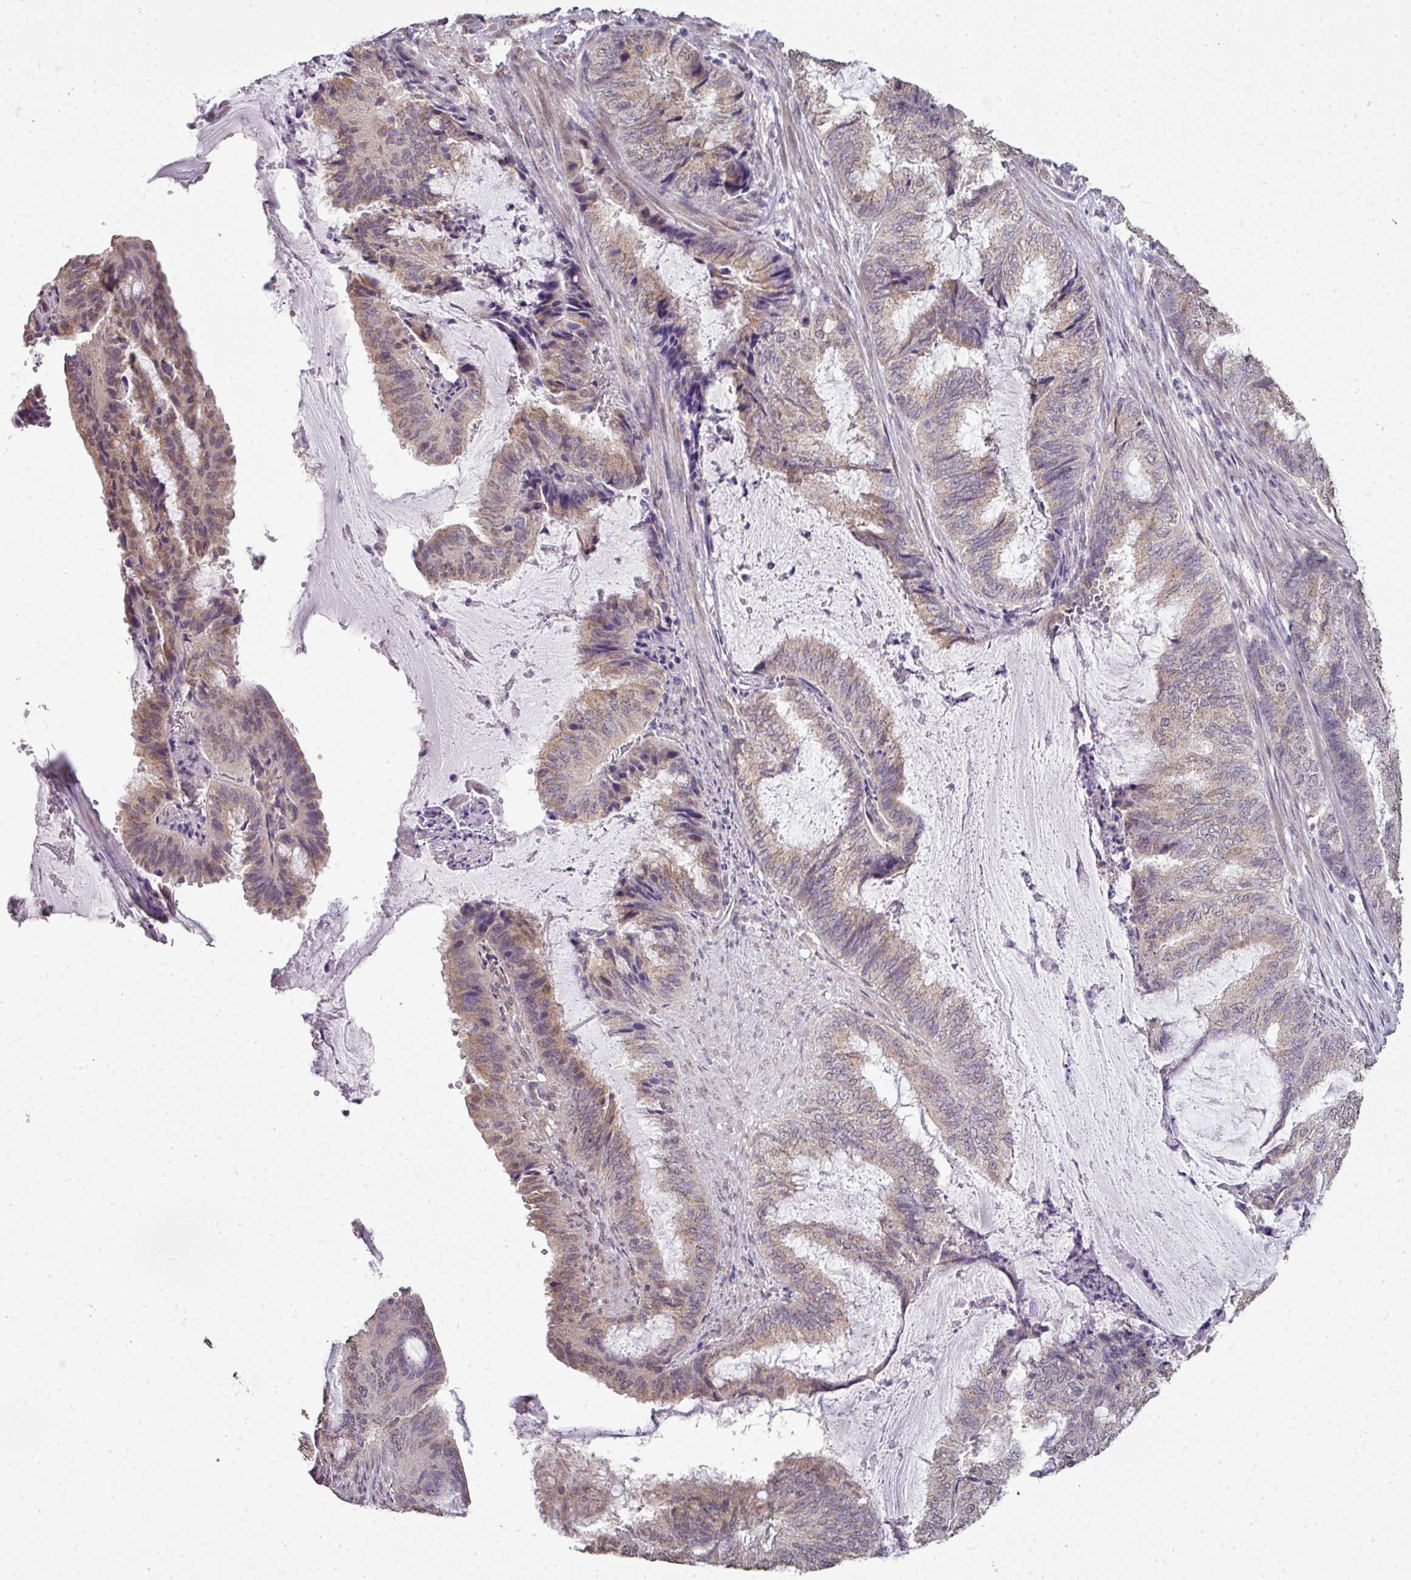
{"staining": {"intensity": "weak", "quantity": ">75%", "location": "cytoplasmic/membranous"}, "tissue": "endometrial cancer", "cell_type": "Tumor cells", "image_type": "cancer", "snomed": [{"axis": "morphology", "description": "Adenocarcinoma, NOS"}, {"axis": "topography", "description": "Endometrium"}], "caption": "The histopathology image exhibits immunohistochemical staining of endometrial adenocarcinoma. There is weak cytoplasmic/membranous expression is identified in about >75% of tumor cells.", "gene": "JPH2", "patient": {"sex": "female", "age": 51}}